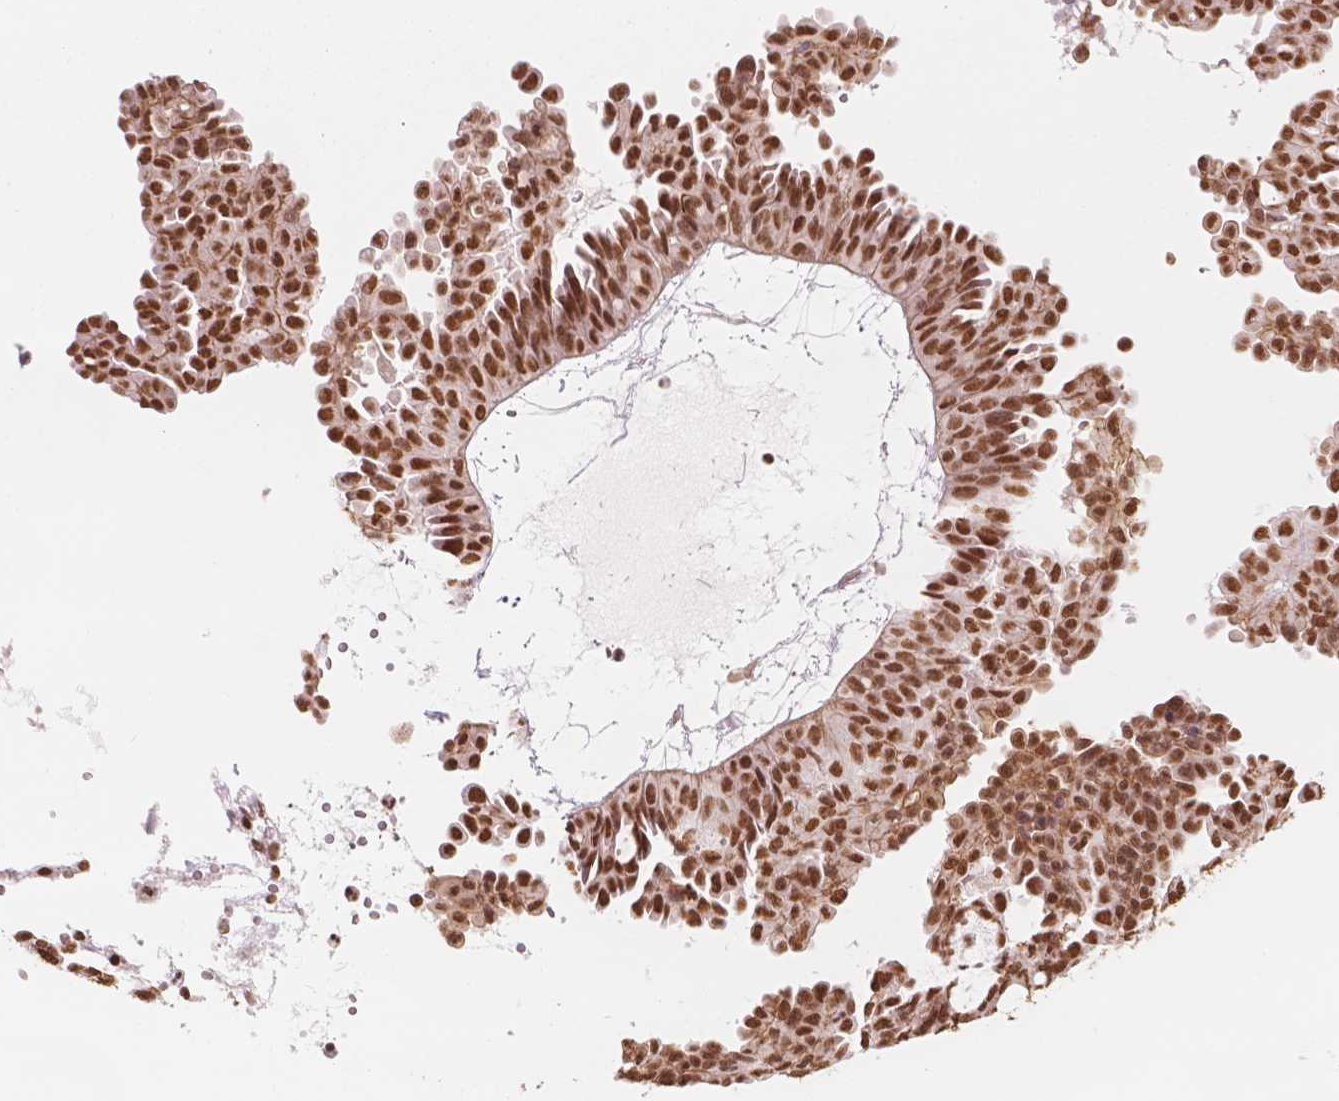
{"staining": {"intensity": "moderate", "quantity": ">75%", "location": "nuclear"}, "tissue": "ovarian cancer", "cell_type": "Tumor cells", "image_type": "cancer", "snomed": [{"axis": "morphology", "description": "Cystadenocarcinoma, serous, NOS"}, {"axis": "topography", "description": "Ovary"}], "caption": "Tumor cells display moderate nuclear expression in approximately >75% of cells in ovarian serous cystadenocarcinoma. (brown staining indicates protein expression, while blue staining denotes nuclei).", "gene": "GTF3C5", "patient": {"sex": "female", "age": 71}}